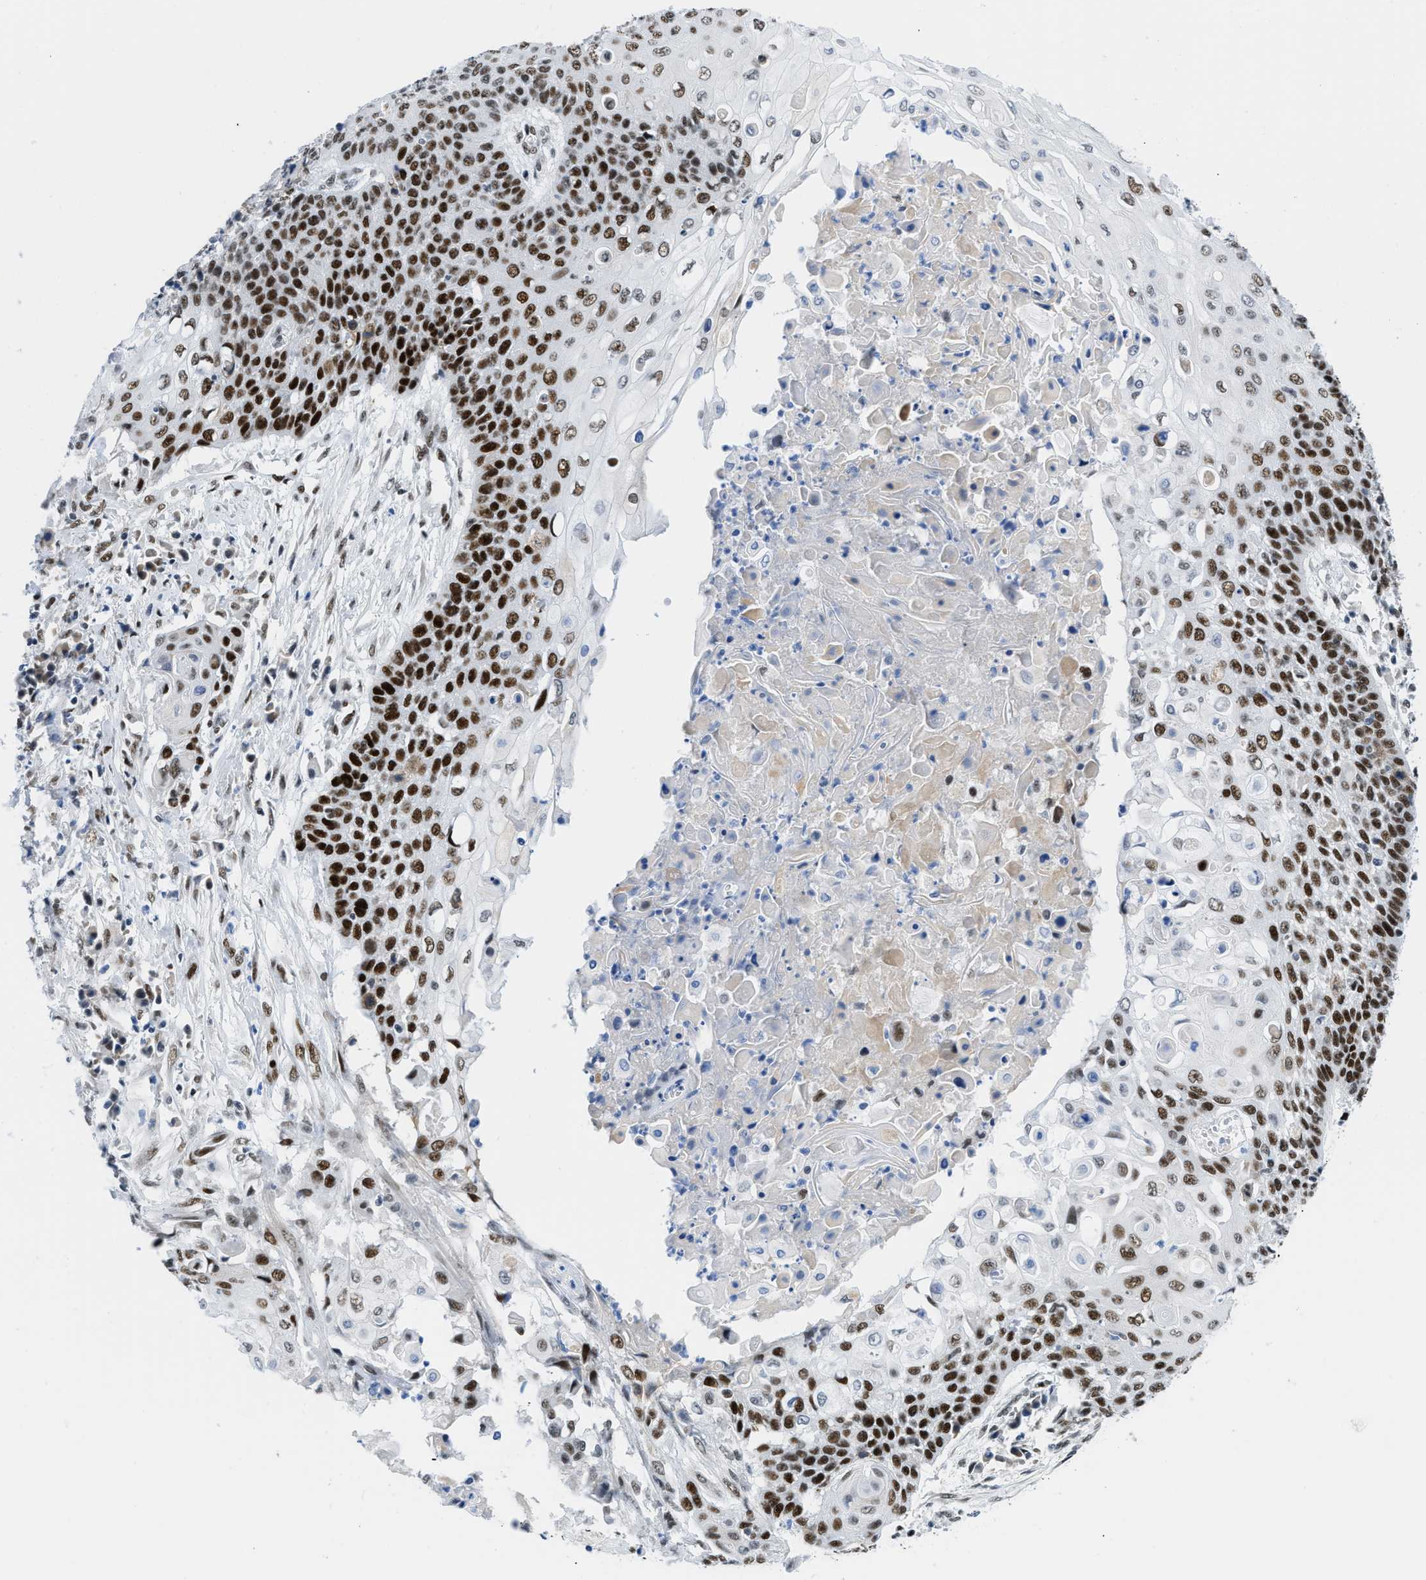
{"staining": {"intensity": "strong", "quantity": ">75%", "location": "nuclear"}, "tissue": "cervical cancer", "cell_type": "Tumor cells", "image_type": "cancer", "snomed": [{"axis": "morphology", "description": "Squamous cell carcinoma, NOS"}, {"axis": "topography", "description": "Cervix"}], "caption": "Cervical squamous cell carcinoma was stained to show a protein in brown. There is high levels of strong nuclear positivity in about >75% of tumor cells. The protein is stained brown, and the nuclei are stained in blue (DAB IHC with brightfield microscopy, high magnification).", "gene": "SMARCAD1", "patient": {"sex": "female", "age": 39}}